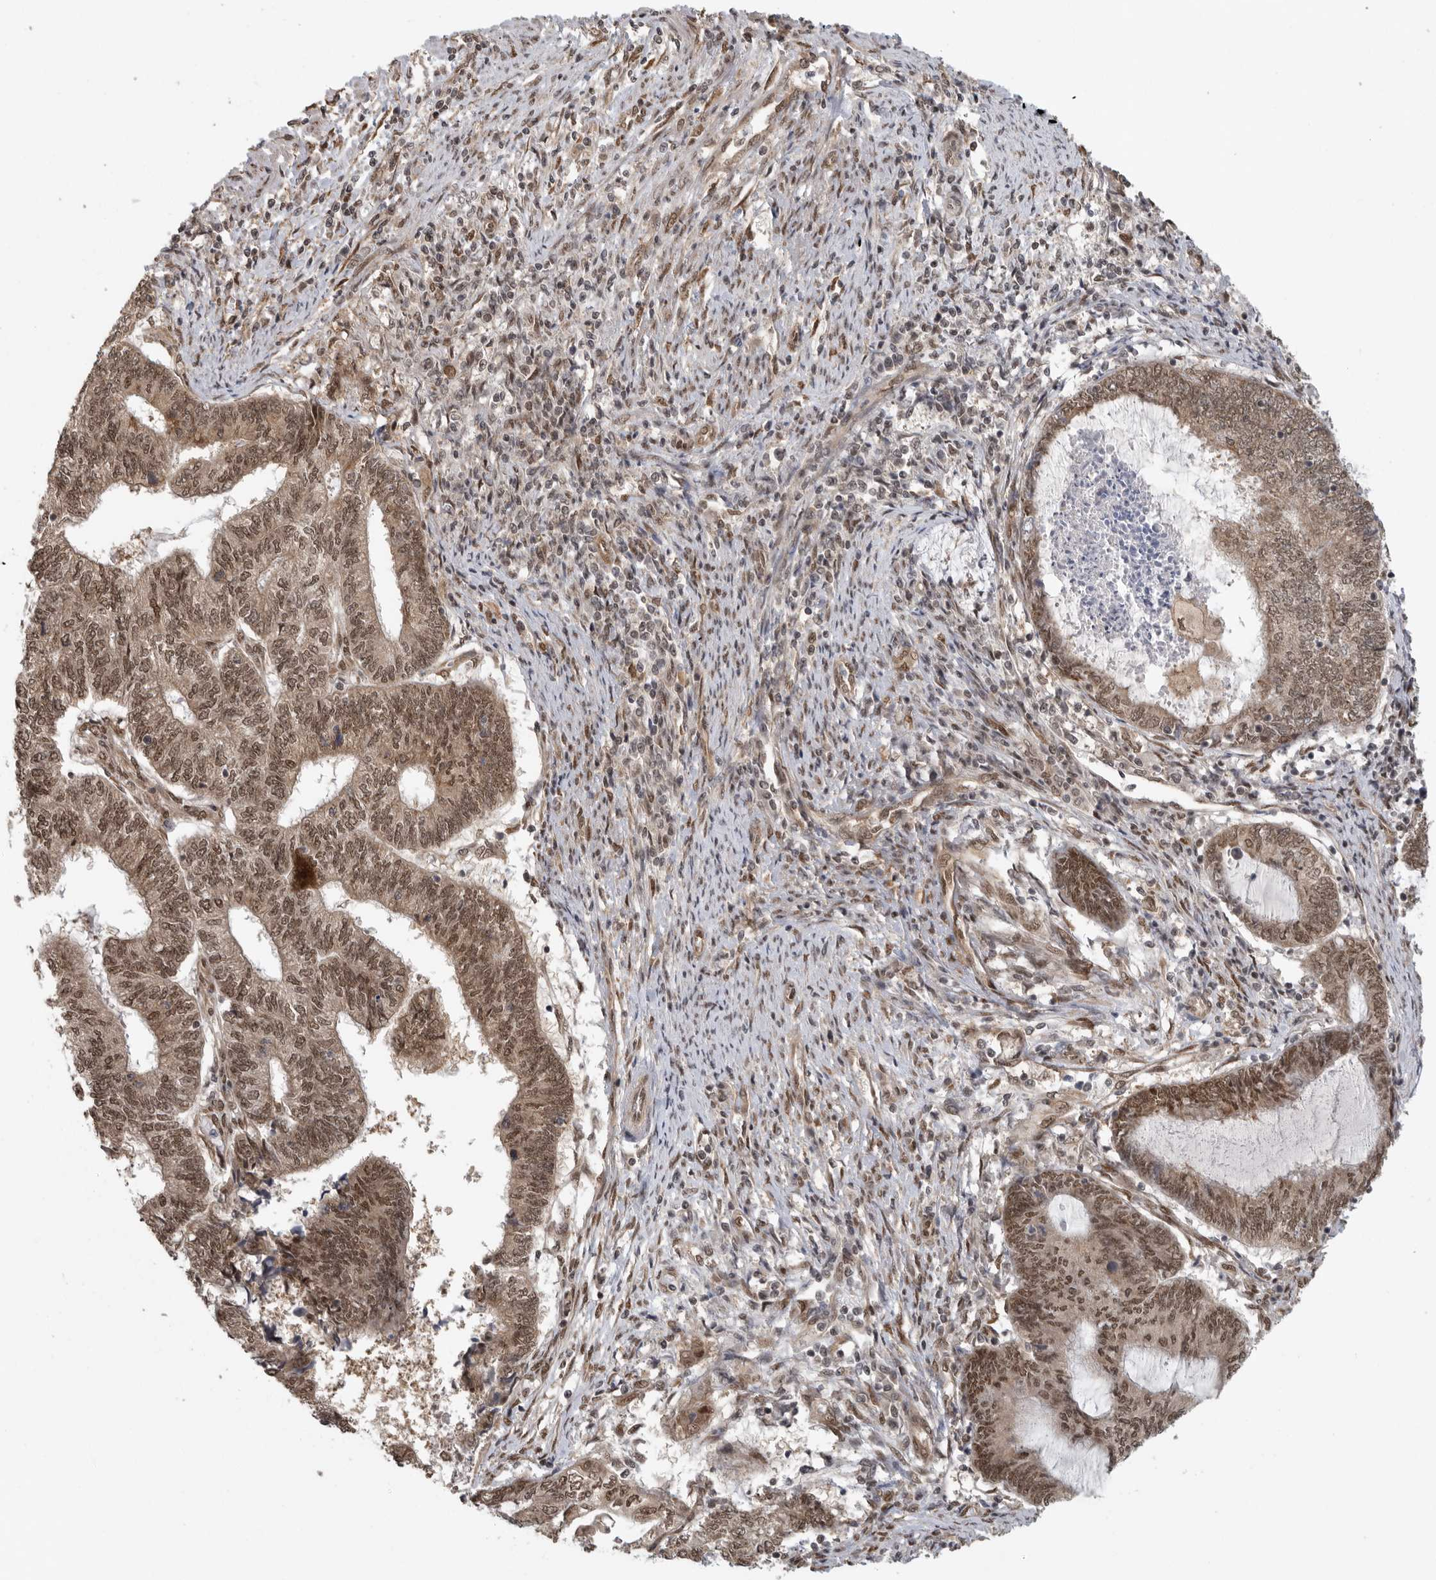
{"staining": {"intensity": "moderate", "quantity": "25%-75%", "location": "nuclear"}, "tissue": "endometrial cancer", "cell_type": "Tumor cells", "image_type": "cancer", "snomed": [{"axis": "morphology", "description": "Adenocarcinoma, NOS"}, {"axis": "topography", "description": "Uterus"}, {"axis": "topography", "description": "Endometrium"}], "caption": "There is medium levels of moderate nuclear expression in tumor cells of endometrial cancer (adenocarcinoma), as demonstrated by immunohistochemical staining (brown color).", "gene": "VPS50", "patient": {"sex": "female", "age": 70}}